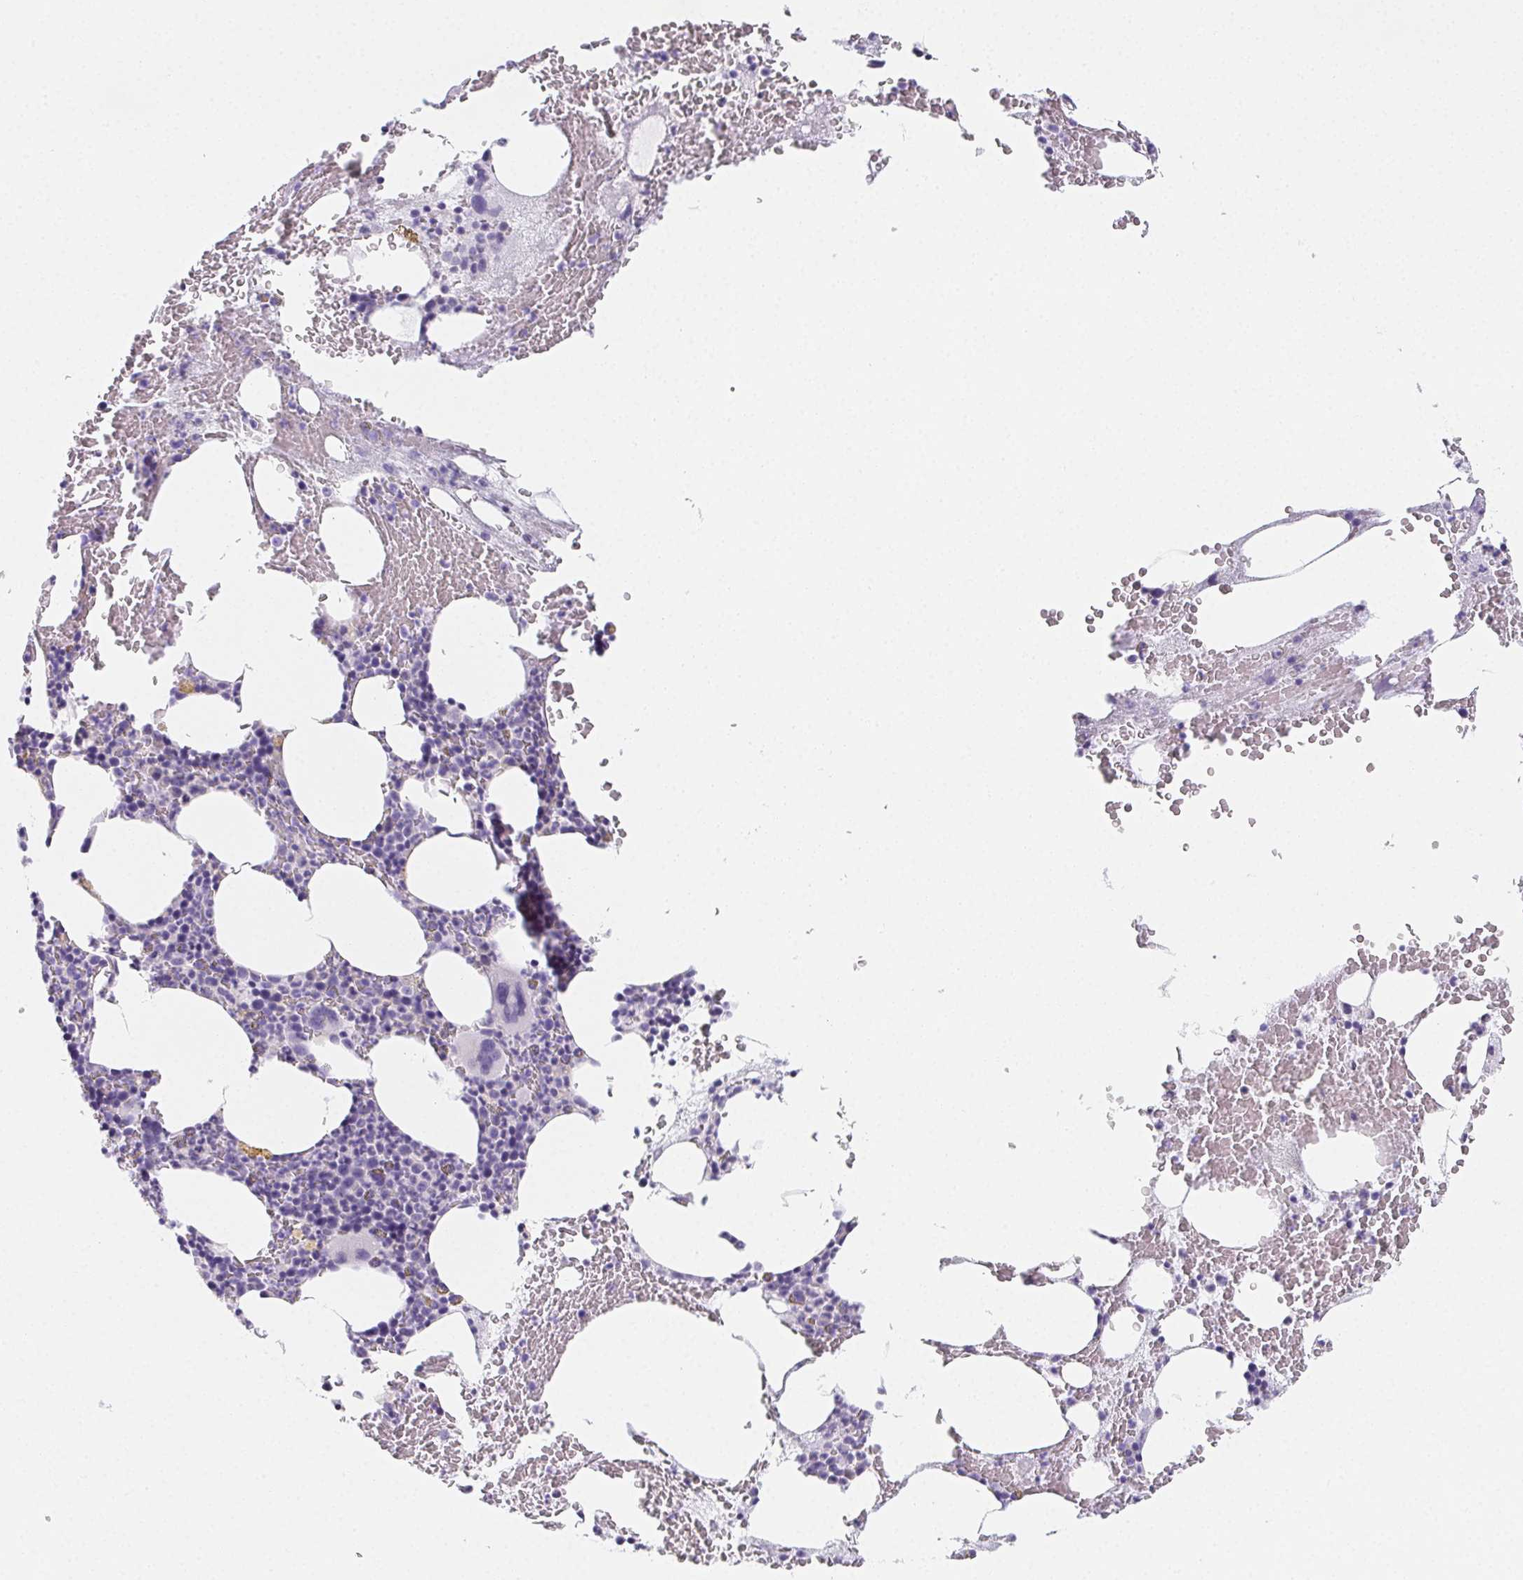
{"staining": {"intensity": "negative", "quantity": "none", "location": "none"}, "tissue": "bone marrow", "cell_type": "Hematopoietic cells", "image_type": "normal", "snomed": [{"axis": "morphology", "description": "Normal tissue, NOS"}, {"axis": "topography", "description": "Bone marrow"}], "caption": "The histopathology image reveals no staining of hematopoietic cells in normal bone marrow.", "gene": "ZBBX", "patient": {"sex": "male", "age": 89}}